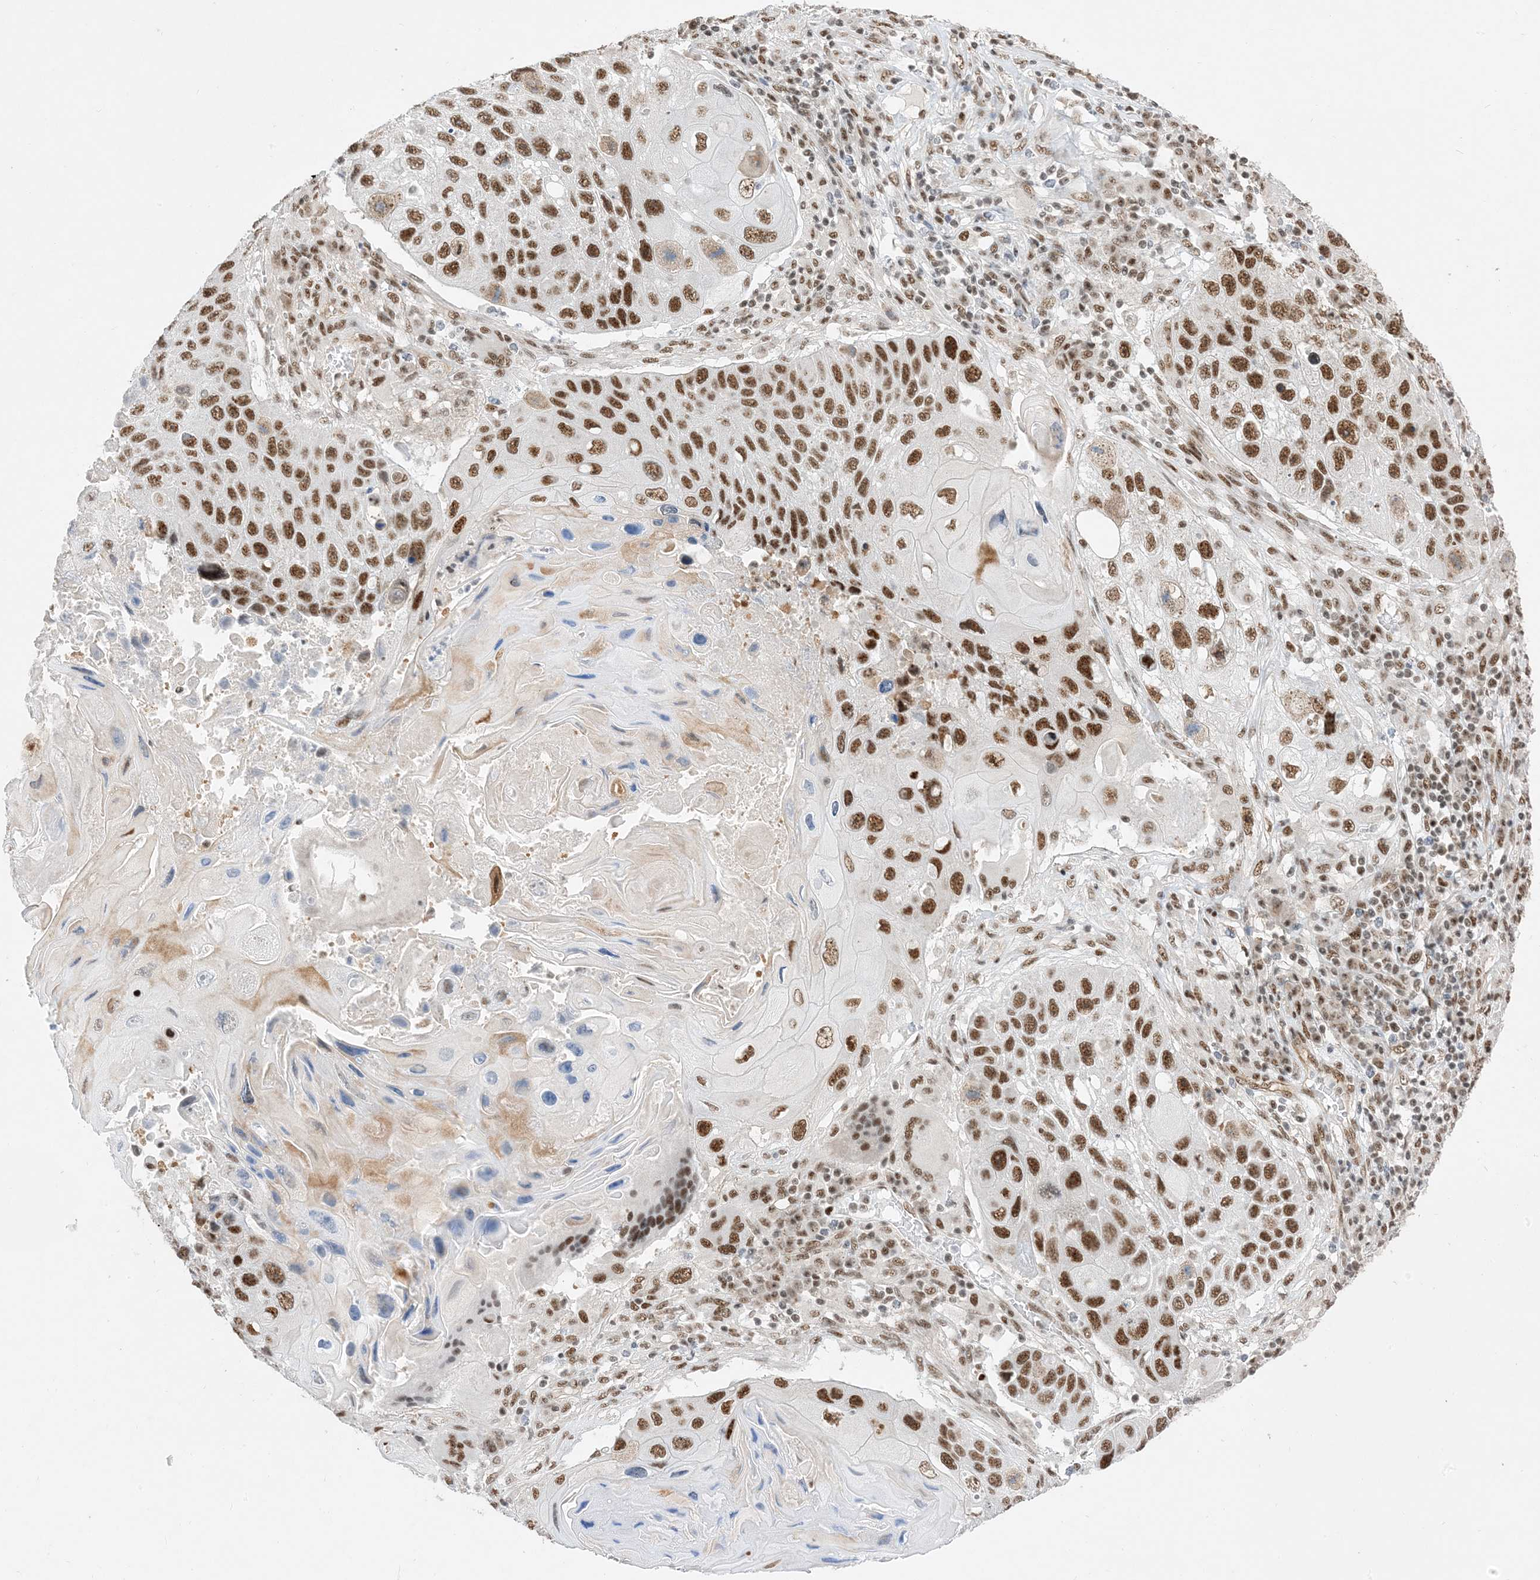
{"staining": {"intensity": "strong", "quantity": ">75%", "location": "nuclear"}, "tissue": "lung cancer", "cell_type": "Tumor cells", "image_type": "cancer", "snomed": [{"axis": "morphology", "description": "Squamous cell carcinoma, NOS"}, {"axis": "topography", "description": "Lung"}], "caption": "A high amount of strong nuclear expression is present in approximately >75% of tumor cells in lung squamous cell carcinoma tissue.", "gene": "SF3A3", "patient": {"sex": "male", "age": 61}}